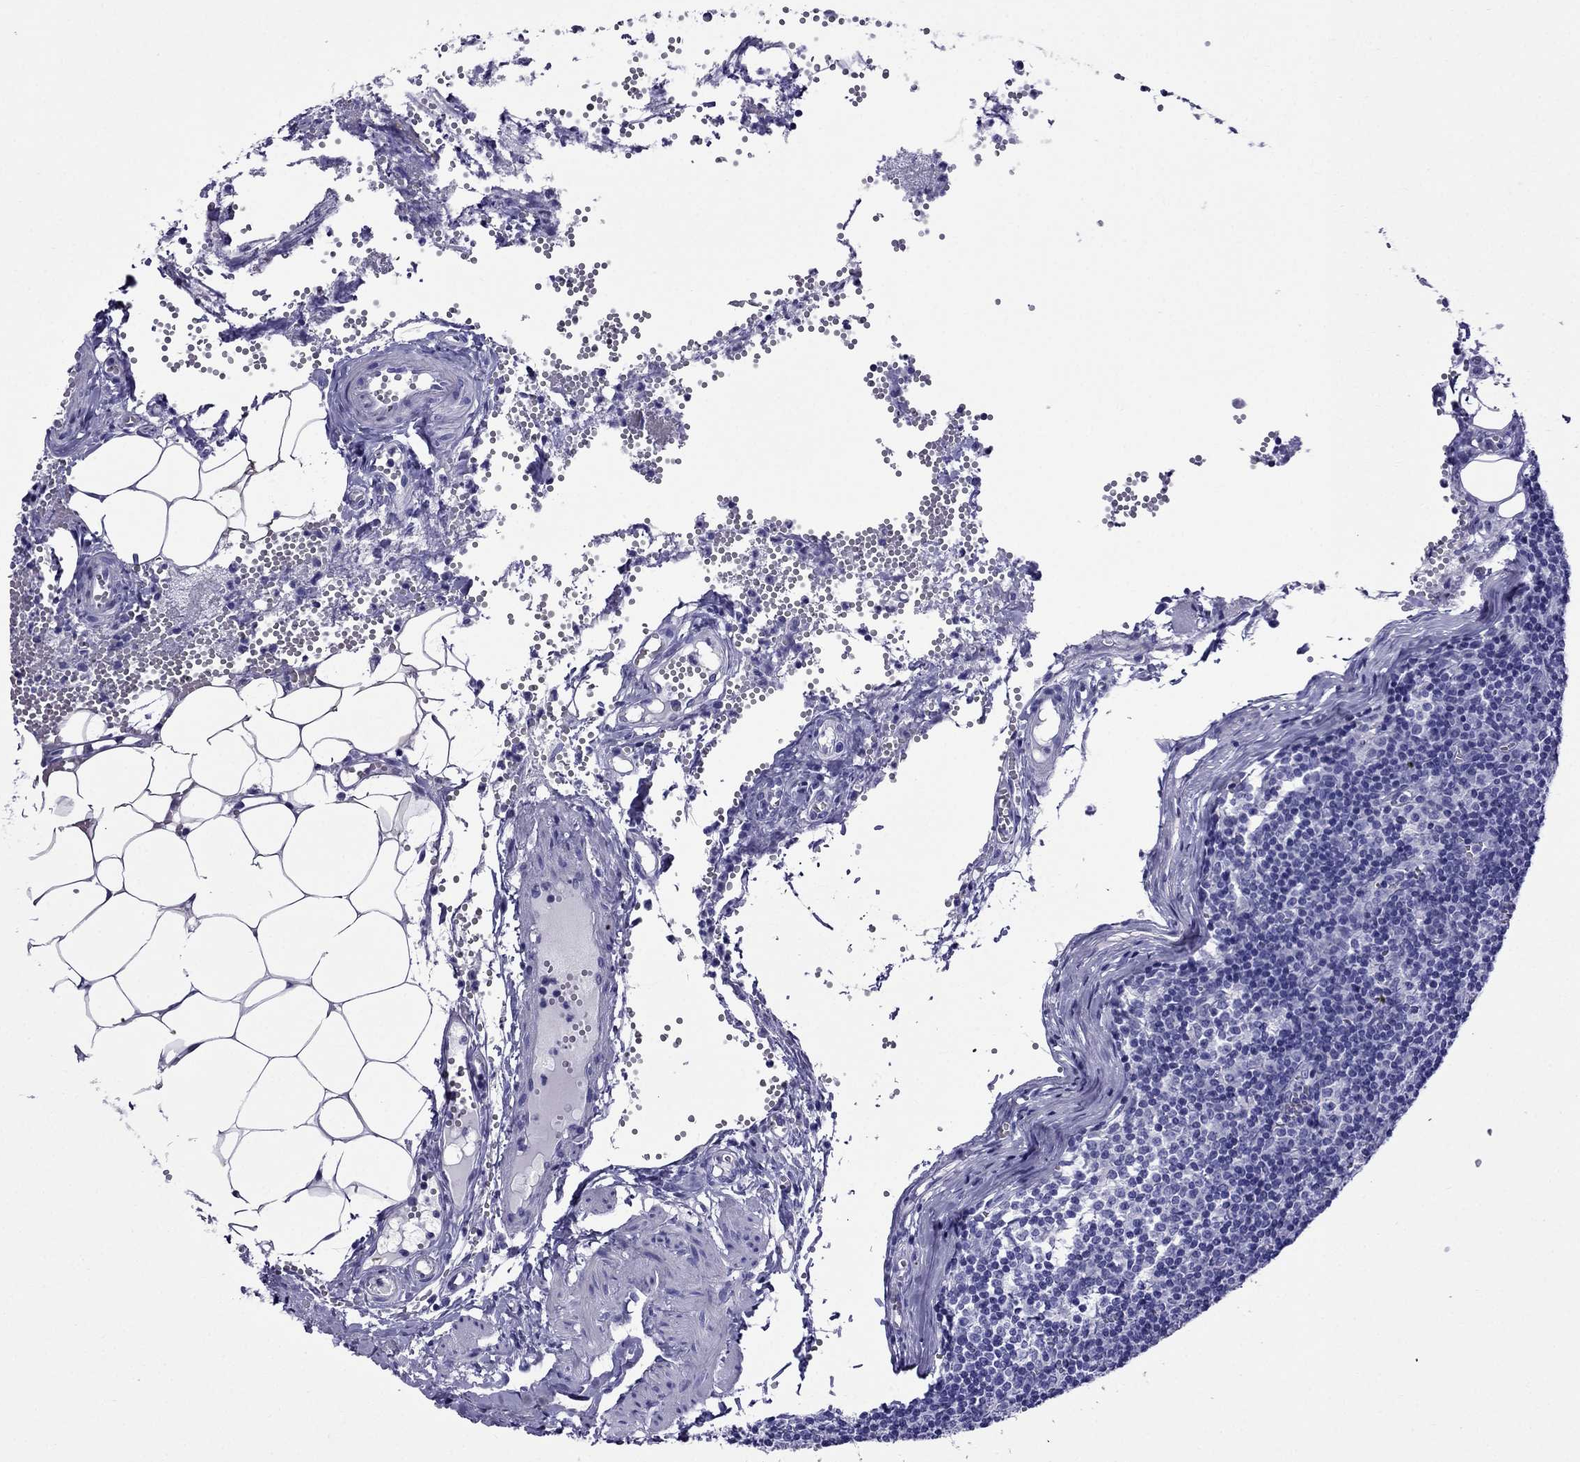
{"staining": {"intensity": "negative", "quantity": "none", "location": "none"}, "tissue": "lymph node", "cell_type": "Germinal center cells", "image_type": "normal", "snomed": [{"axis": "morphology", "description": "Normal tissue, NOS"}, {"axis": "topography", "description": "Lymph node"}], "caption": "Image shows no significant protein positivity in germinal center cells of unremarkable lymph node.", "gene": "CRYBA1", "patient": {"sex": "female", "age": 52}}